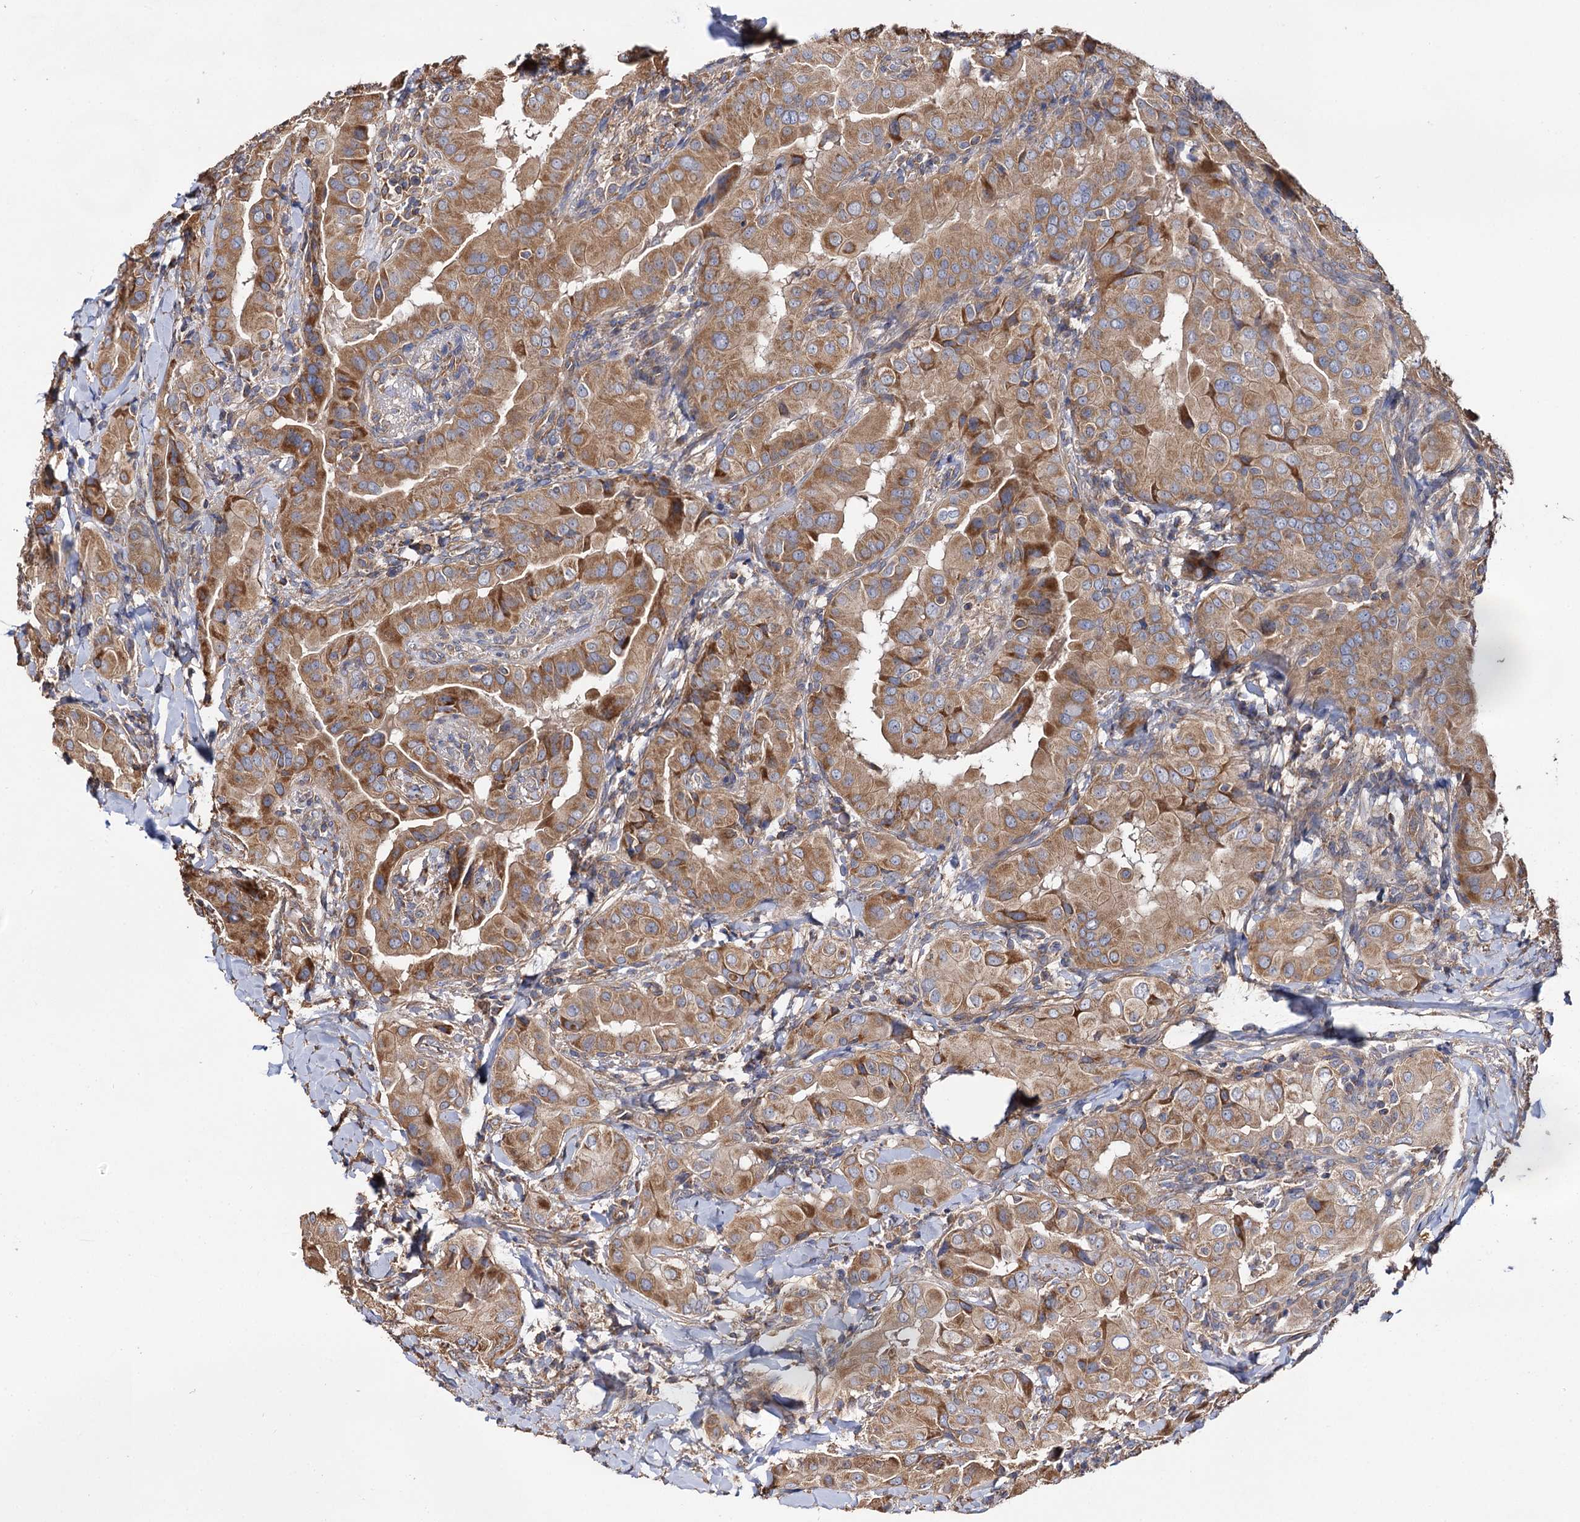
{"staining": {"intensity": "moderate", "quantity": ">75%", "location": "cytoplasmic/membranous"}, "tissue": "thyroid cancer", "cell_type": "Tumor cells", "image_type": "cancer", "snomed": [{"axis": "morphology", "description": "Papillary adenocarcinoma, NOS"}, {"axis": "topography", "description": "Thyroid gland"}], "caption": "Approximately >75% of tumor cells in papillary adenocarcinoma (thyroid) display moderate cytoplasmic/membranous protein staining as visualized by brown immunohistochemical staining.", "gene": "IDI1", "patient": {"sex": "male", "age": 33}}